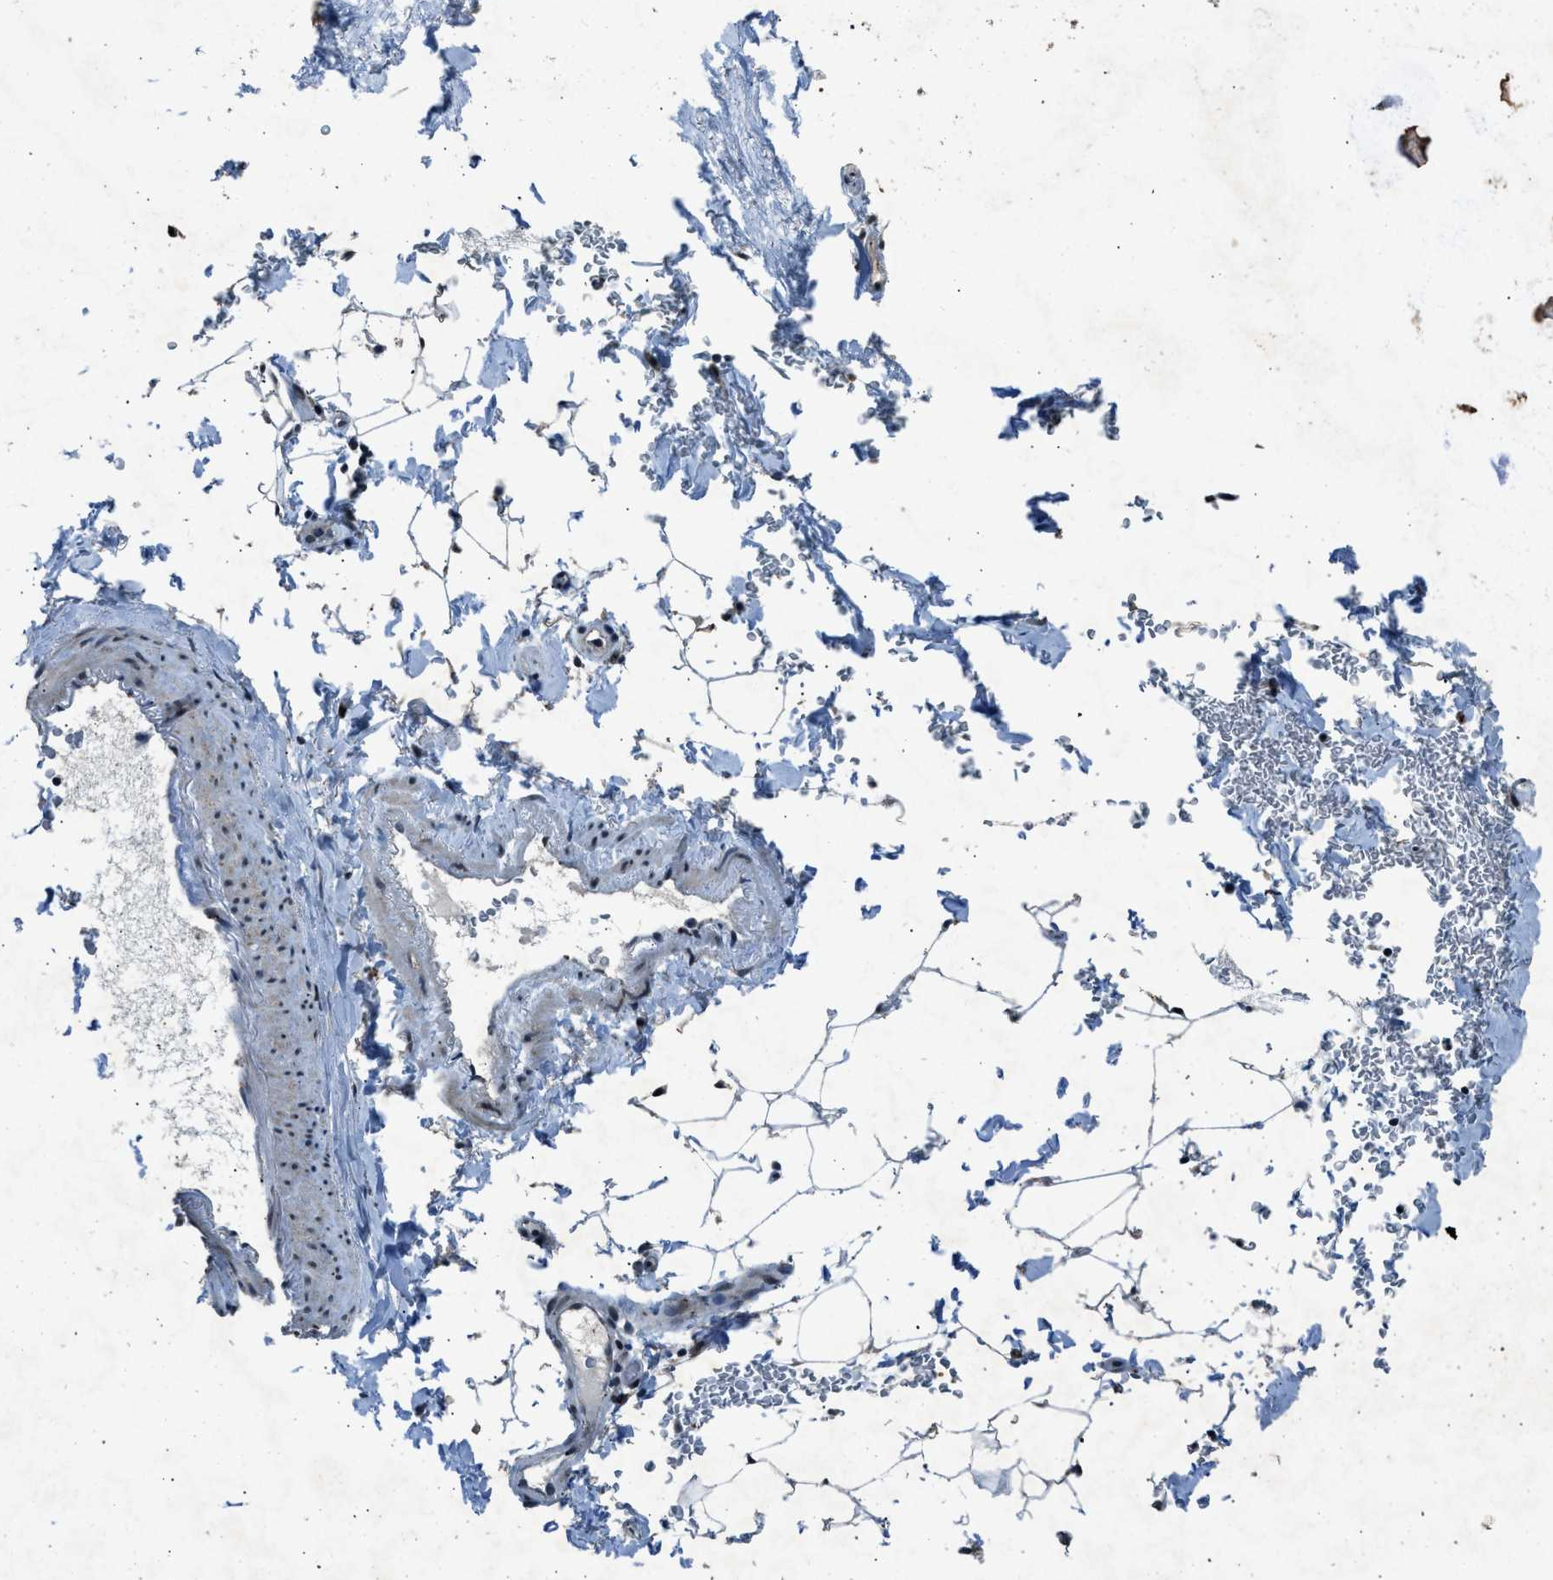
{"staining": {"intensity": "negative", "quantity": "none", "location": "none"}, "tissue": "adipose tissue", "cell_type": "Adipocytes", "image_type": "normal", "snomed": [{"axis": "morphology", "description": "Normal tissue, NOS"}, {"axis": "topography", "description": "Cartilage tissue"}, {"axis": "topography", "description": "Bronchus"}], "caption": "Immunohistochemical staining of normal human adipose tissue shows no significant expression in adipocytes.", "gene": "ADCY1", "patient": {"sex": "female", "age": 73}}